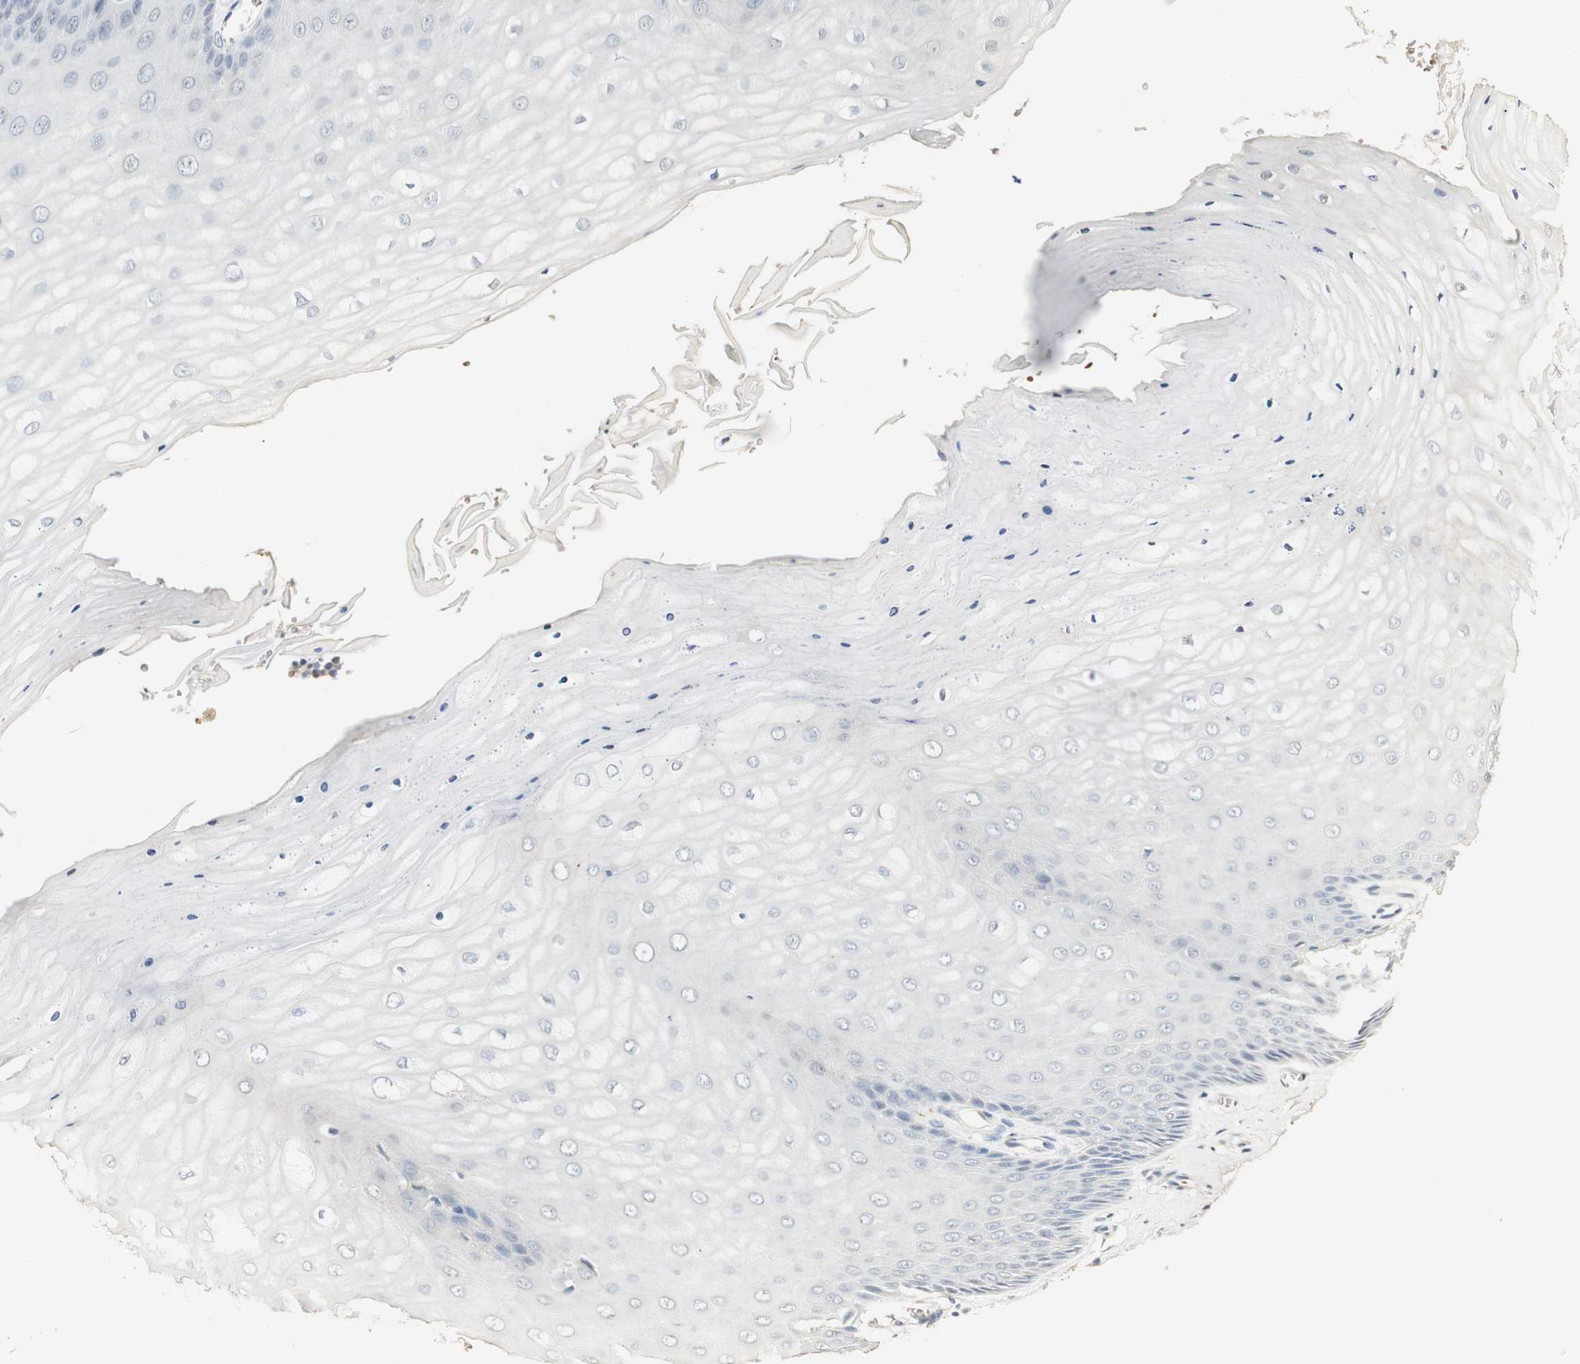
{"staining": {"intensity": "negative", "quantity": "none", "location": "none"}, "tissue": "cervix", "cell_type": "Glandular cells", "image_type": "normal", "snomed": [{"axis": "morphology", "description": "Normal tissue, NOS"}, {"axis": "topography", "description": "Cervix"}], "caption": "Immunohistochemistry (IHC) of unremarkable cervix displays no staining in glandular cells.", "gene": "SYT7", "patient": {"sex": "female", "age": 55}}